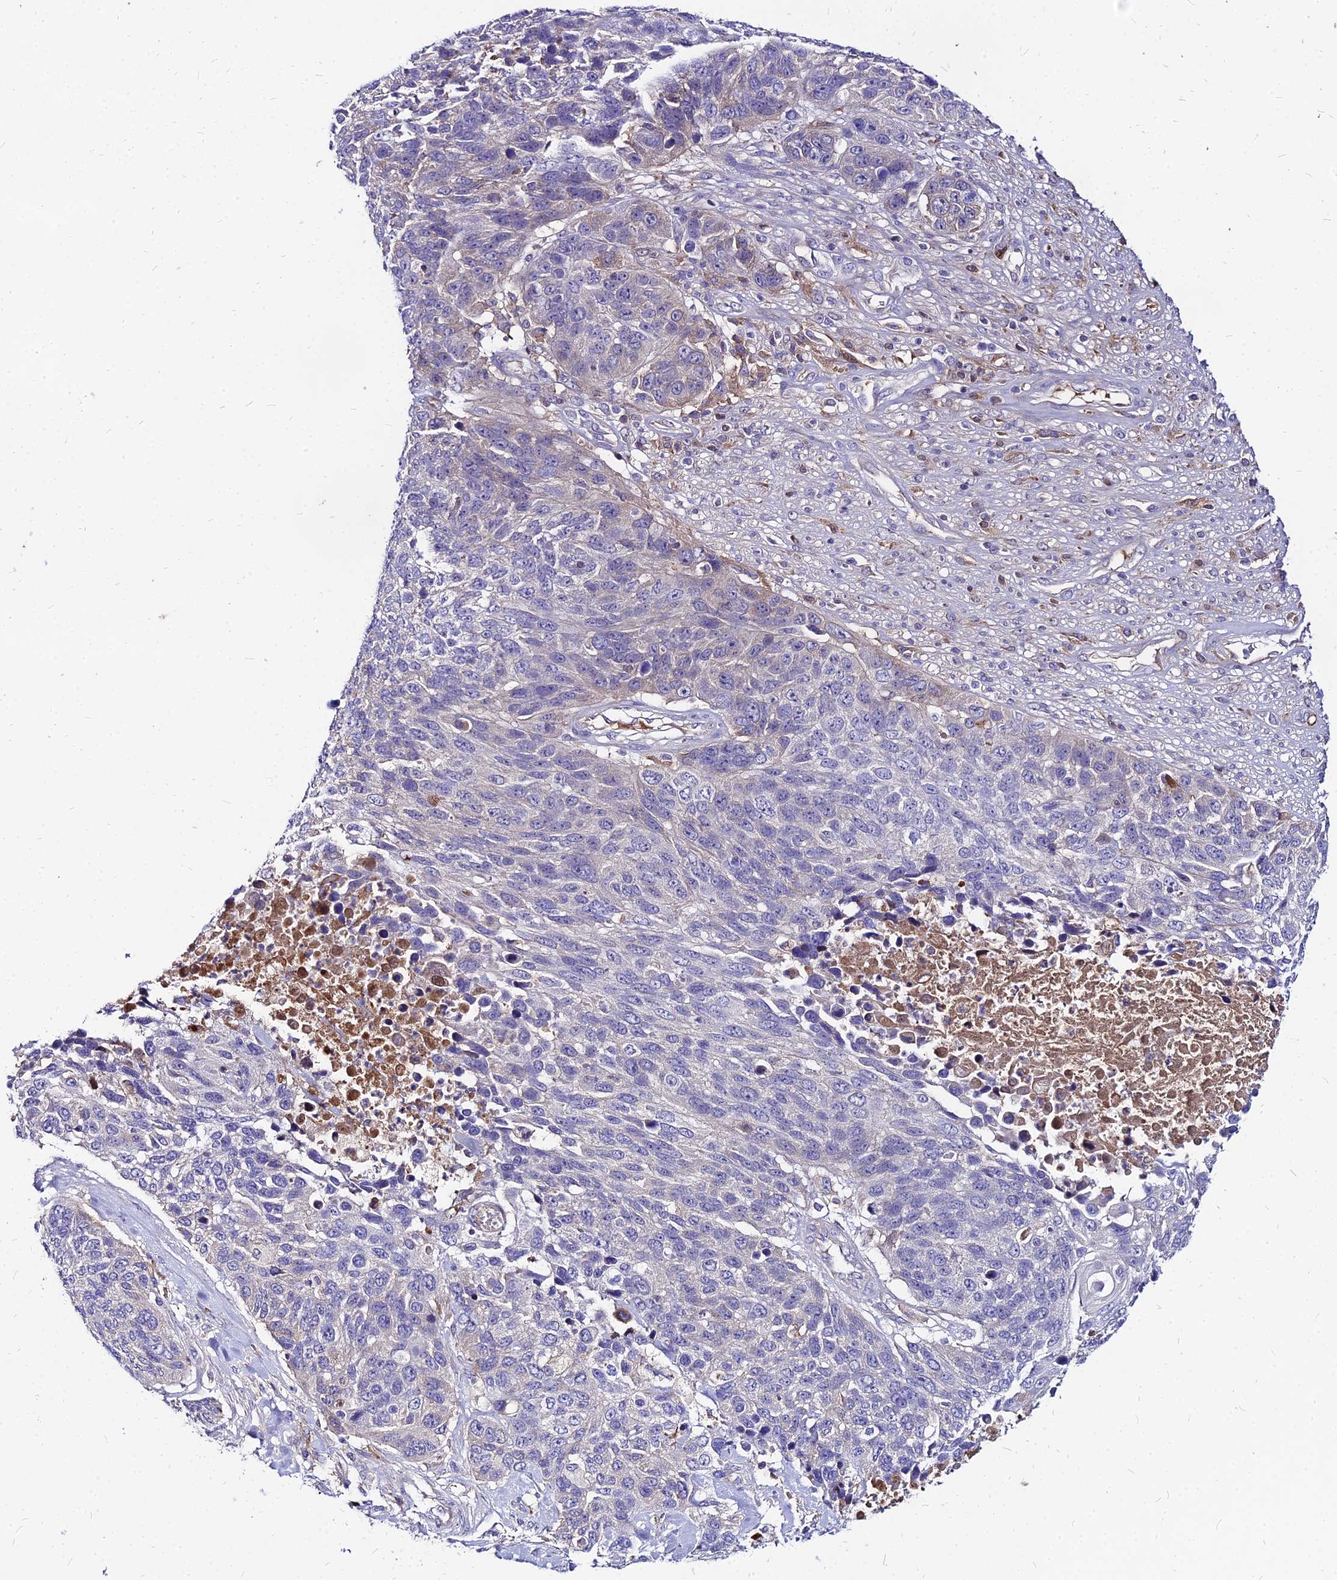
{"staining": {"intensity": "negative", "quantity": "none", "location": "none"}, "tissue": "lung cancer", "cell_type": "Tumor cells", "image_type": "cancer", "snomed": [{"axis": "morphology", "description": "Normal tissue, NOS"}, {"axis": "morphology", "description": "Squamous cell carcinoma, NOS"}, {"axis": "topography", "description": "Lymph node"}, {"axis": "topography", "description": "Lung"}], "caption": "DAB (3,3'-diaminobenzidine) immunohistochemical staining of lung cancer (squamous cell carcinoma) shows no significant expression in tumor cells.", "gene": "ACSM6", "patient": {"sex": "male", "age": 66}}